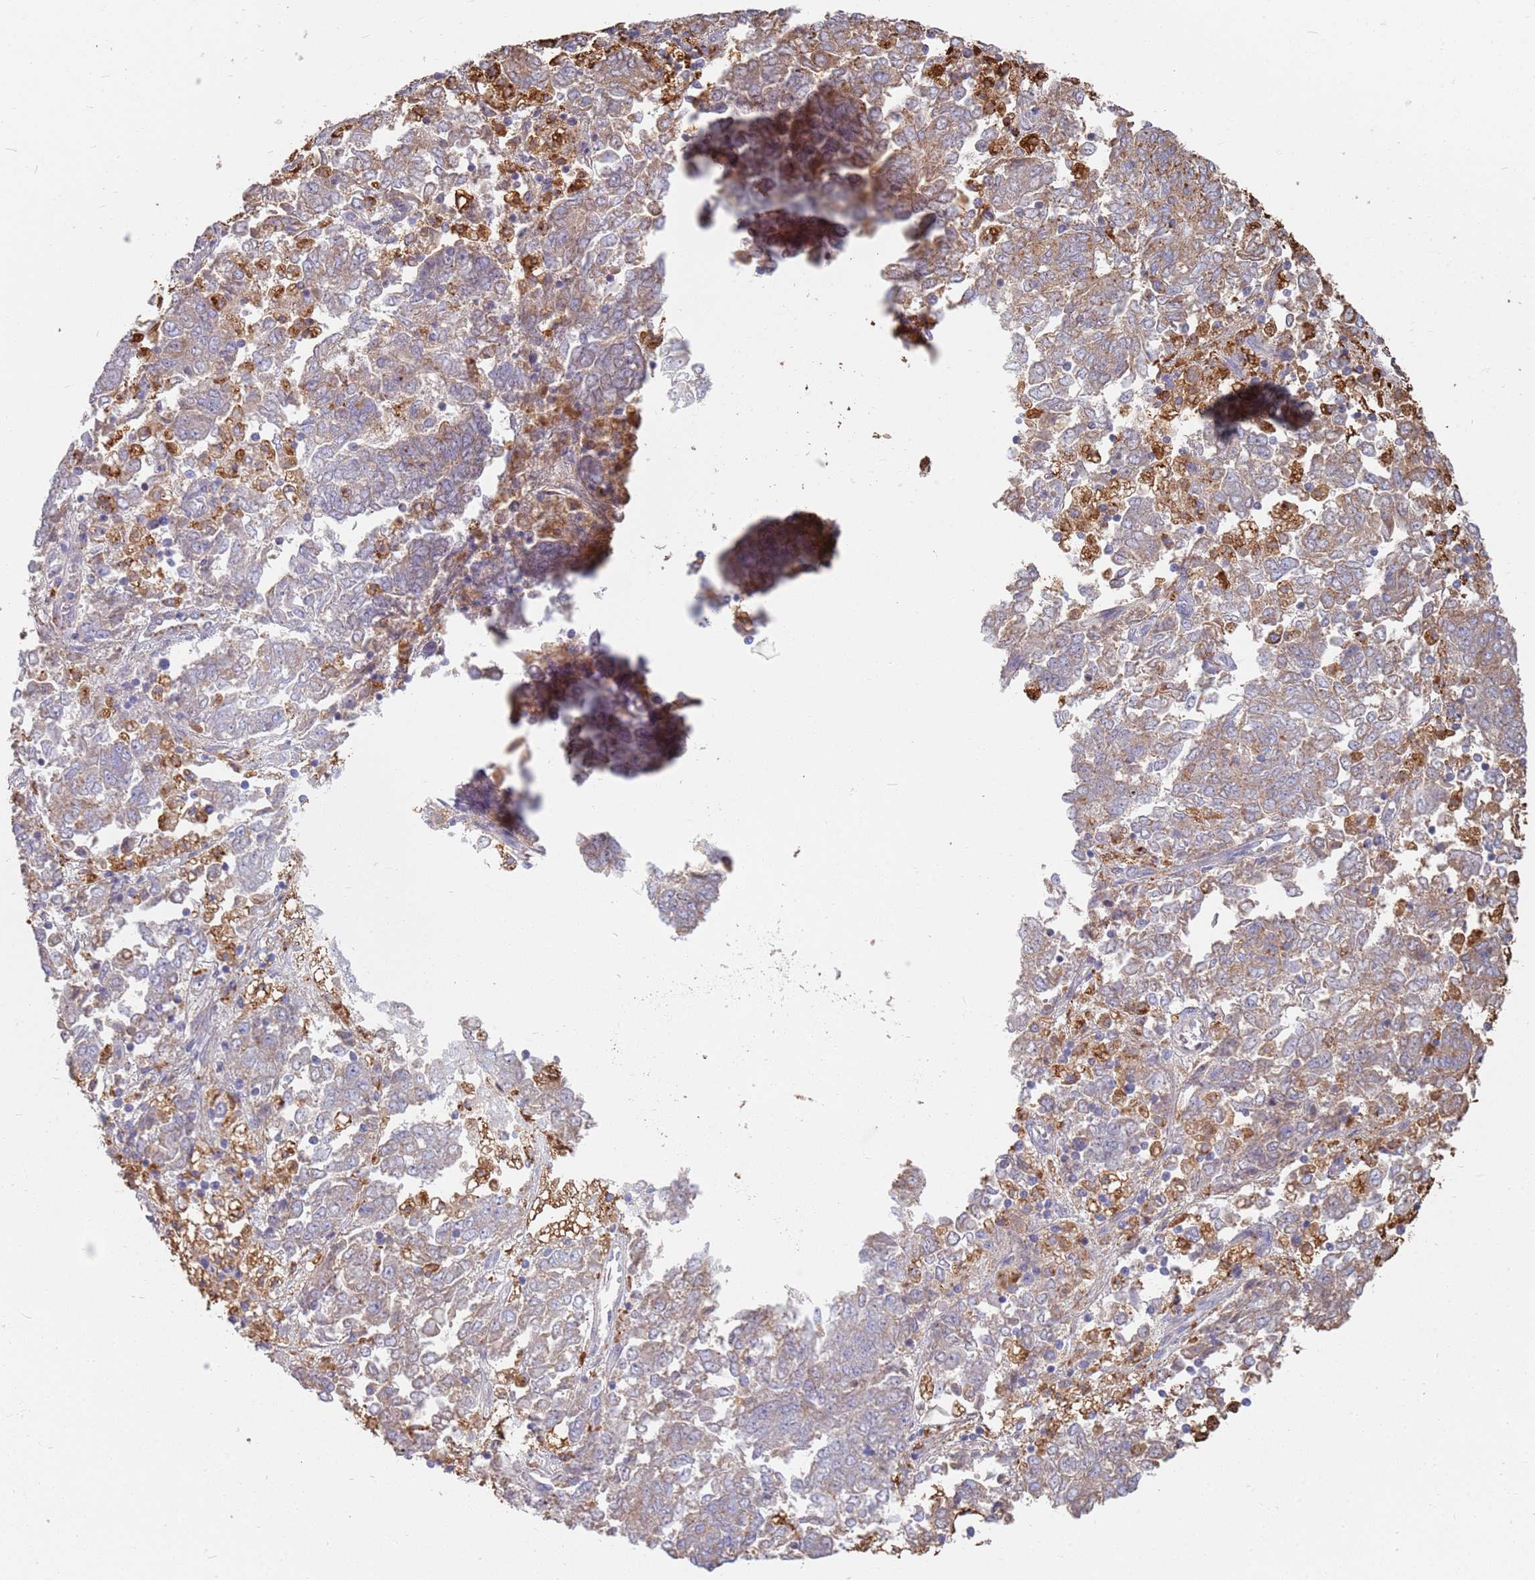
{"staining": {"intensity": "moderate", "quantity": "25%-75%", "location": "cytoplasmic/membranous"}, "tissue": "endometrial cancer", "cell_type": "Tumor cells", "image_type": "cancer", "snomed": [{"axis": "morphology", "description": "Adenocarcinoma, NOS"}, {"axis": "topography", "description": "Endometrium"}], "caption": "Immunohistochemical staining of adenocarcinoma (endometrial) displays moderate cytoplasmic/membranous protein positivity in approximately 25%-75% of tumor cells.", "gene": "TMEM229B", "patient": {"sex": "female", "age": 80}}